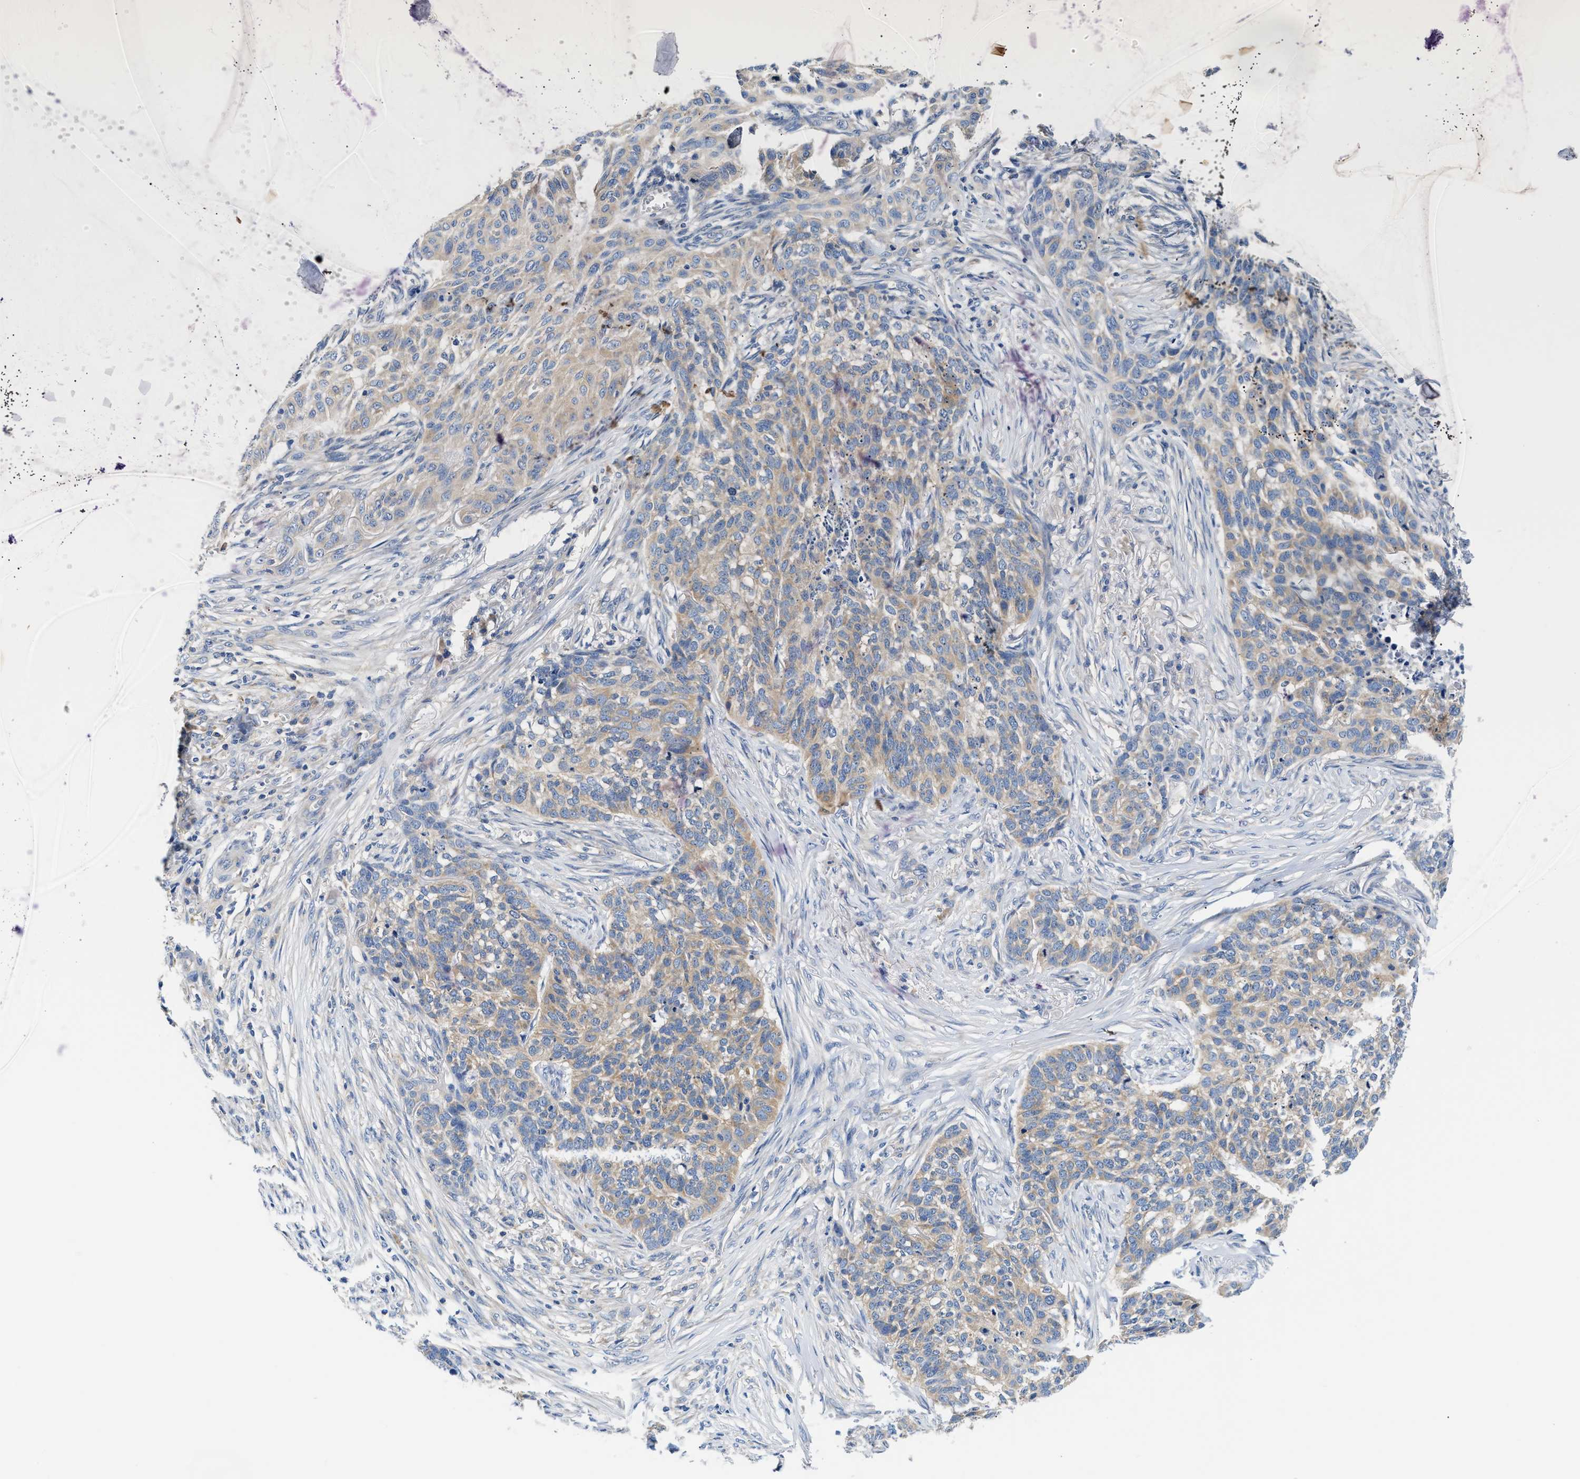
{"staining": {"intensity": "weak", "quantity": ">75%", "location": "cytoplasmic/membranous"}, "tissue": "skin cancer", "cell_type": "Tumor cells", "image_type": "cancer", "snomed": [{"axis": "morphology", "description": "Basal cell carcinoma"}, {"axis": "topography", "description": "Skin"}], "caption": "Protein staining of basal cell carcinoma (skin) tissue reveals weak cytoplasmic/membranous positivity in approximately >75% of tumor cells.", "gene": "FAM185A", "patient": {"sex": "male", "age": 85}}